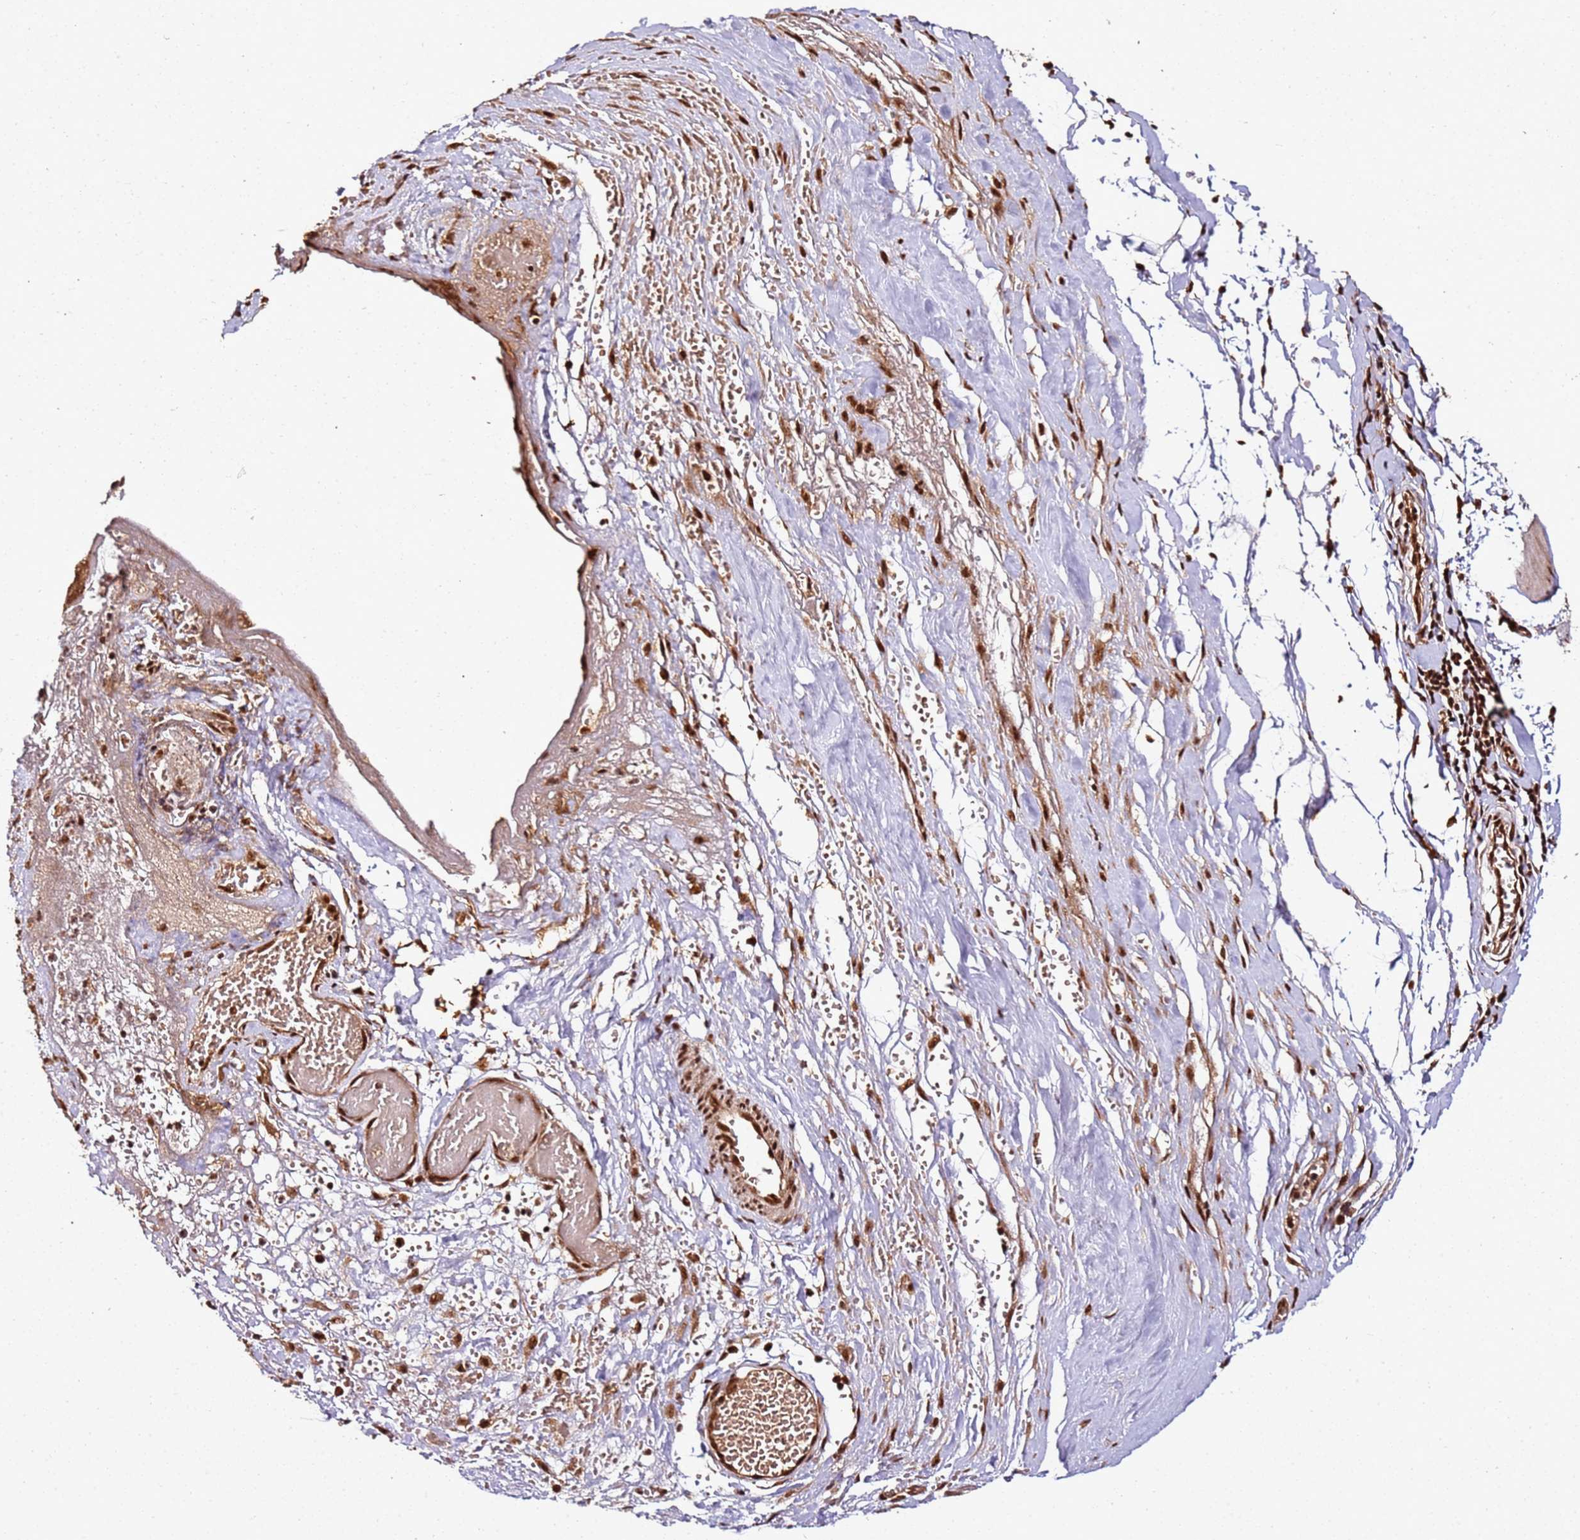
{"staining": {"intensity": "strong", "quantity": ">75%", "location": "nuclear"}, "tissue": "smooth muscle", "cell_type": "Smooth muscle cells", "image_type": "normal", "snomed": [{"axis": "morphology", "description": "Normal tissue, NOS"}, {"axis": "morphology", "description": "Adenocarcinoma, NOS"}, {"axis": "topography", "description": "Colon"}, {"axis": "topography", "description": "Peripheral nerve tissue"}], "caption": "Protein expression by IHC exhibits strong nuclear expression in about >75% of smooth muscle cells in benign smooth muscle.", "gene": "XRN2", "patient": {"sex": "male", "age": 14}}